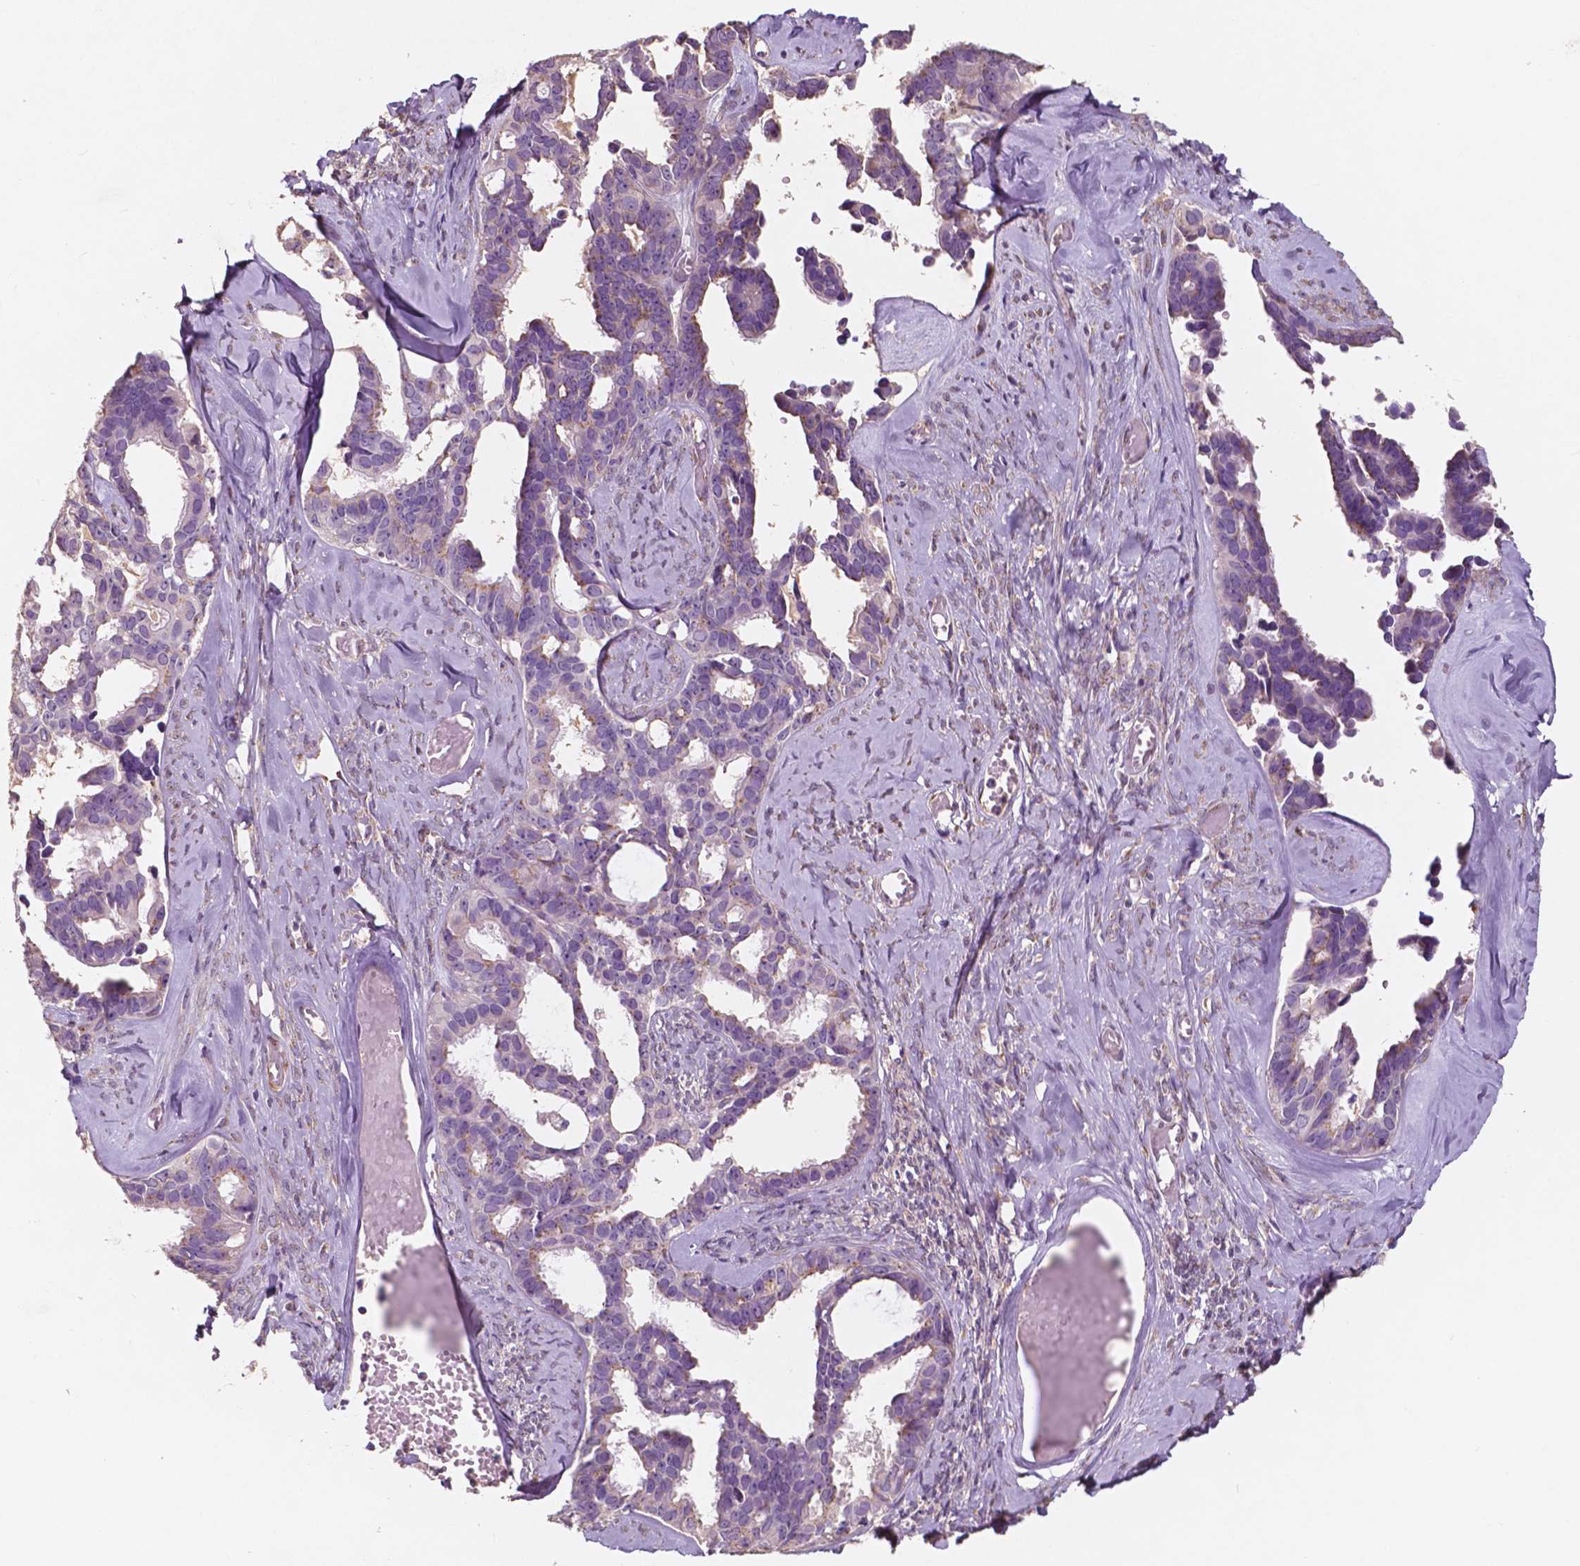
{"staining": {"intensity": "weak", "quantity": "<25%", "location": "cytoplasmic/membranous"}, "tissue": "ovarian cancer", "cell_type": "Tumor cells", "image_type": "cancer", "snomed": [{"axis": "morphology", "description": "Cystadenocarcinoma, serous, NOS"}, {"axis": "topography", "description": "Ovary"}], "caption": "This is an immunohistochemistry (IHC) image of human ovarian cancer (serous cystadenocarcinoma). There is no expression in tumor cells.", "gene": "CHPT1", "patient": {"sex": "female", "age": 69}}